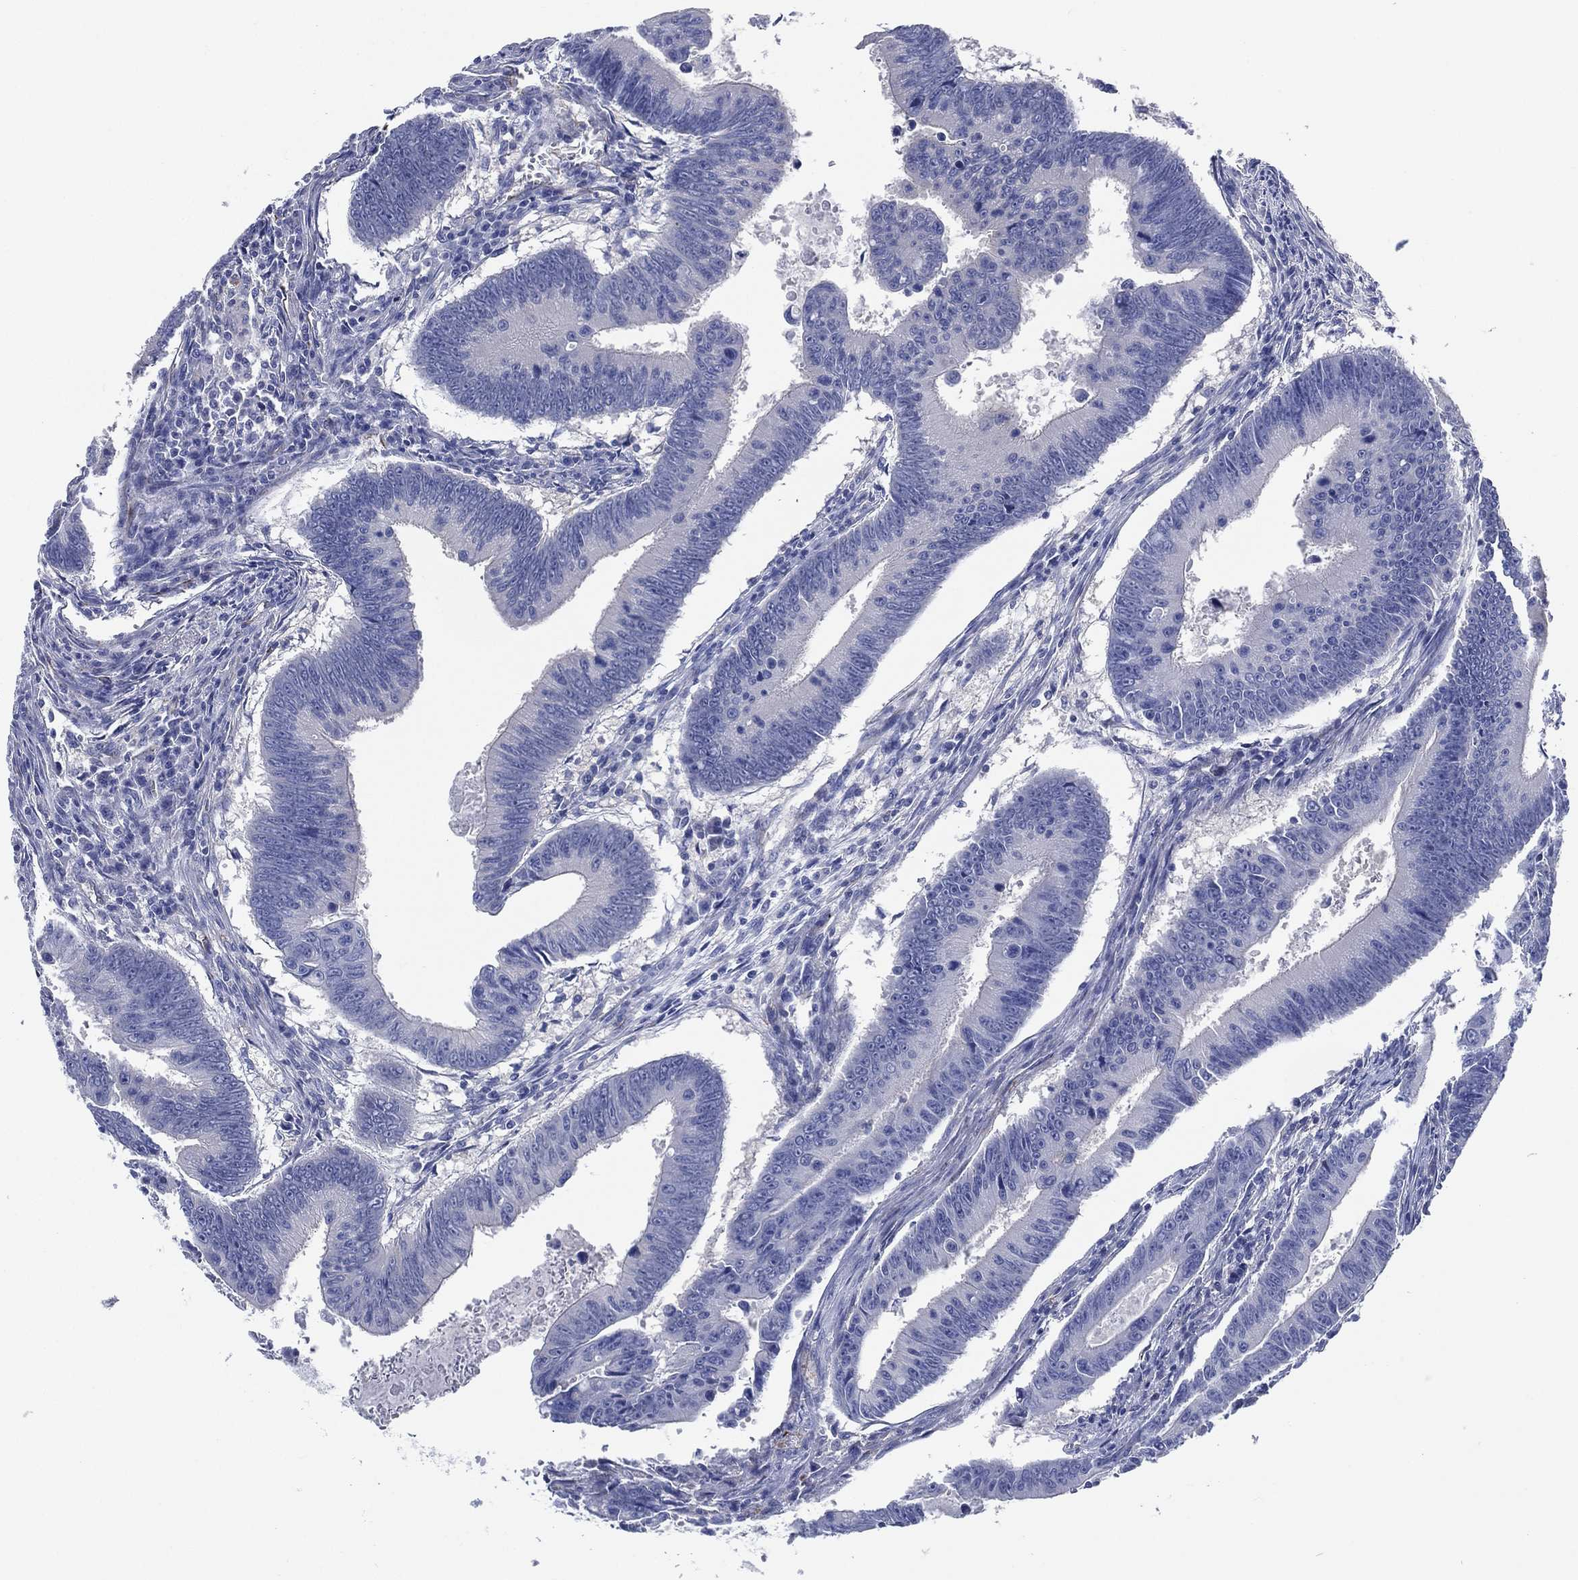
{"staining": {"intensity": "negative", "quantity": "none", "location": "none"}, "tissue": "colorectal cancer", "cell_type": "Tumor cells", "image_type": "cancer", "snomed": [{"axis": "morphology", "description": "Adenocarcinoma, NOS"}, {"axis": "topography", "description": "Colon"}], "caption": "Colorectal cancer (adenocarcinoma) stained for a protein using immunohistochemistry (IHC) exhibits no expression tumor cells.", "gene": "C5orf46", "patient": {"sex": "female", "age": 87}}